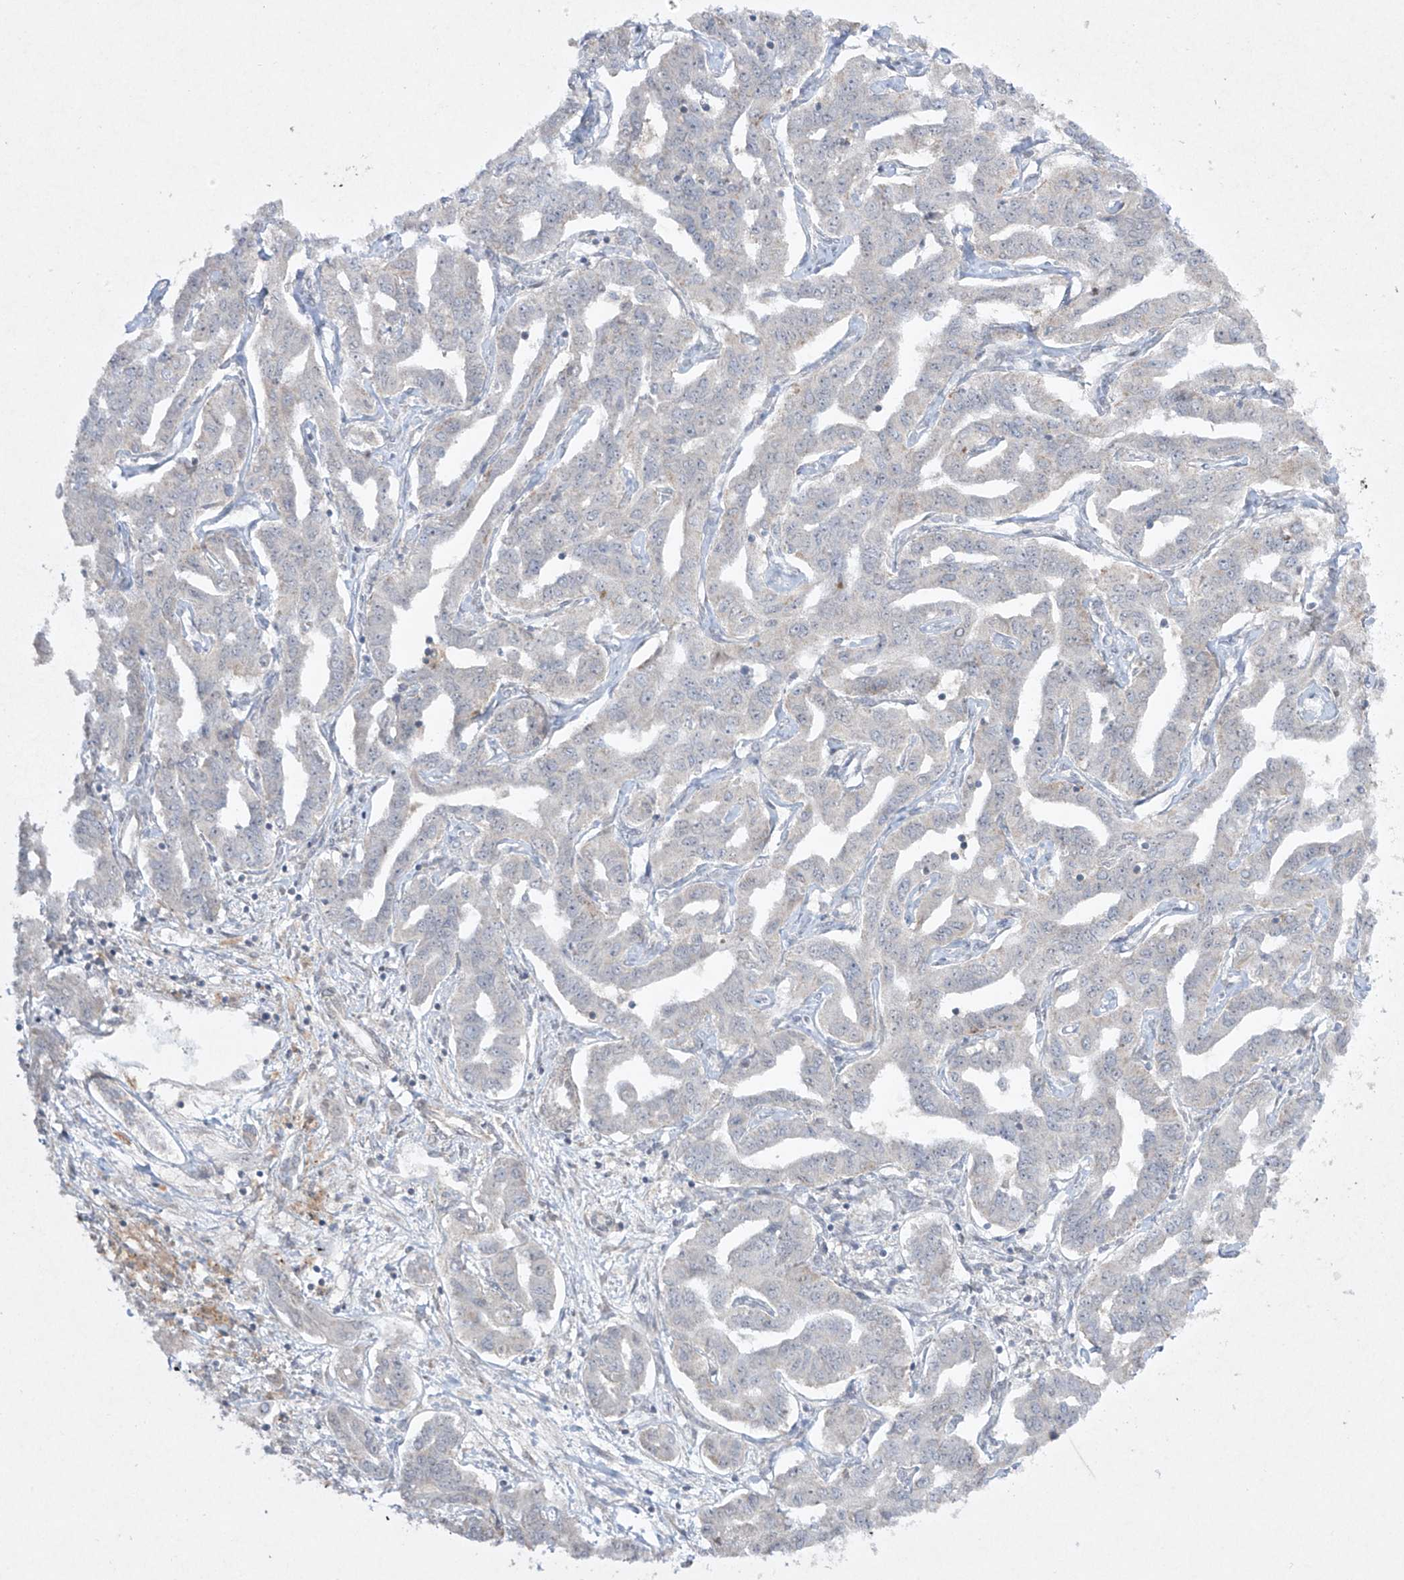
{"staining": {"intensity": "negative", "quantity": "none", "location": "none"}, "tissue": "liver cancer", "cell_type": "Tumor cells", "image_type": "cancer", "snomed": [{"axis": "morphology", "description": "Cholangiocarcinoma"}, {"axis": "topography", "description": "Liver"}], "caption": "An immunohistochemistry (IHC) histopathology image of liver cancer (cholangiocarcinoma) is shown. There is no staining in tumor cells of liver cancer (cholangiocarcinoma).", "gene": "KDM1B", "patient": {"sex": "male", "age": 59}}